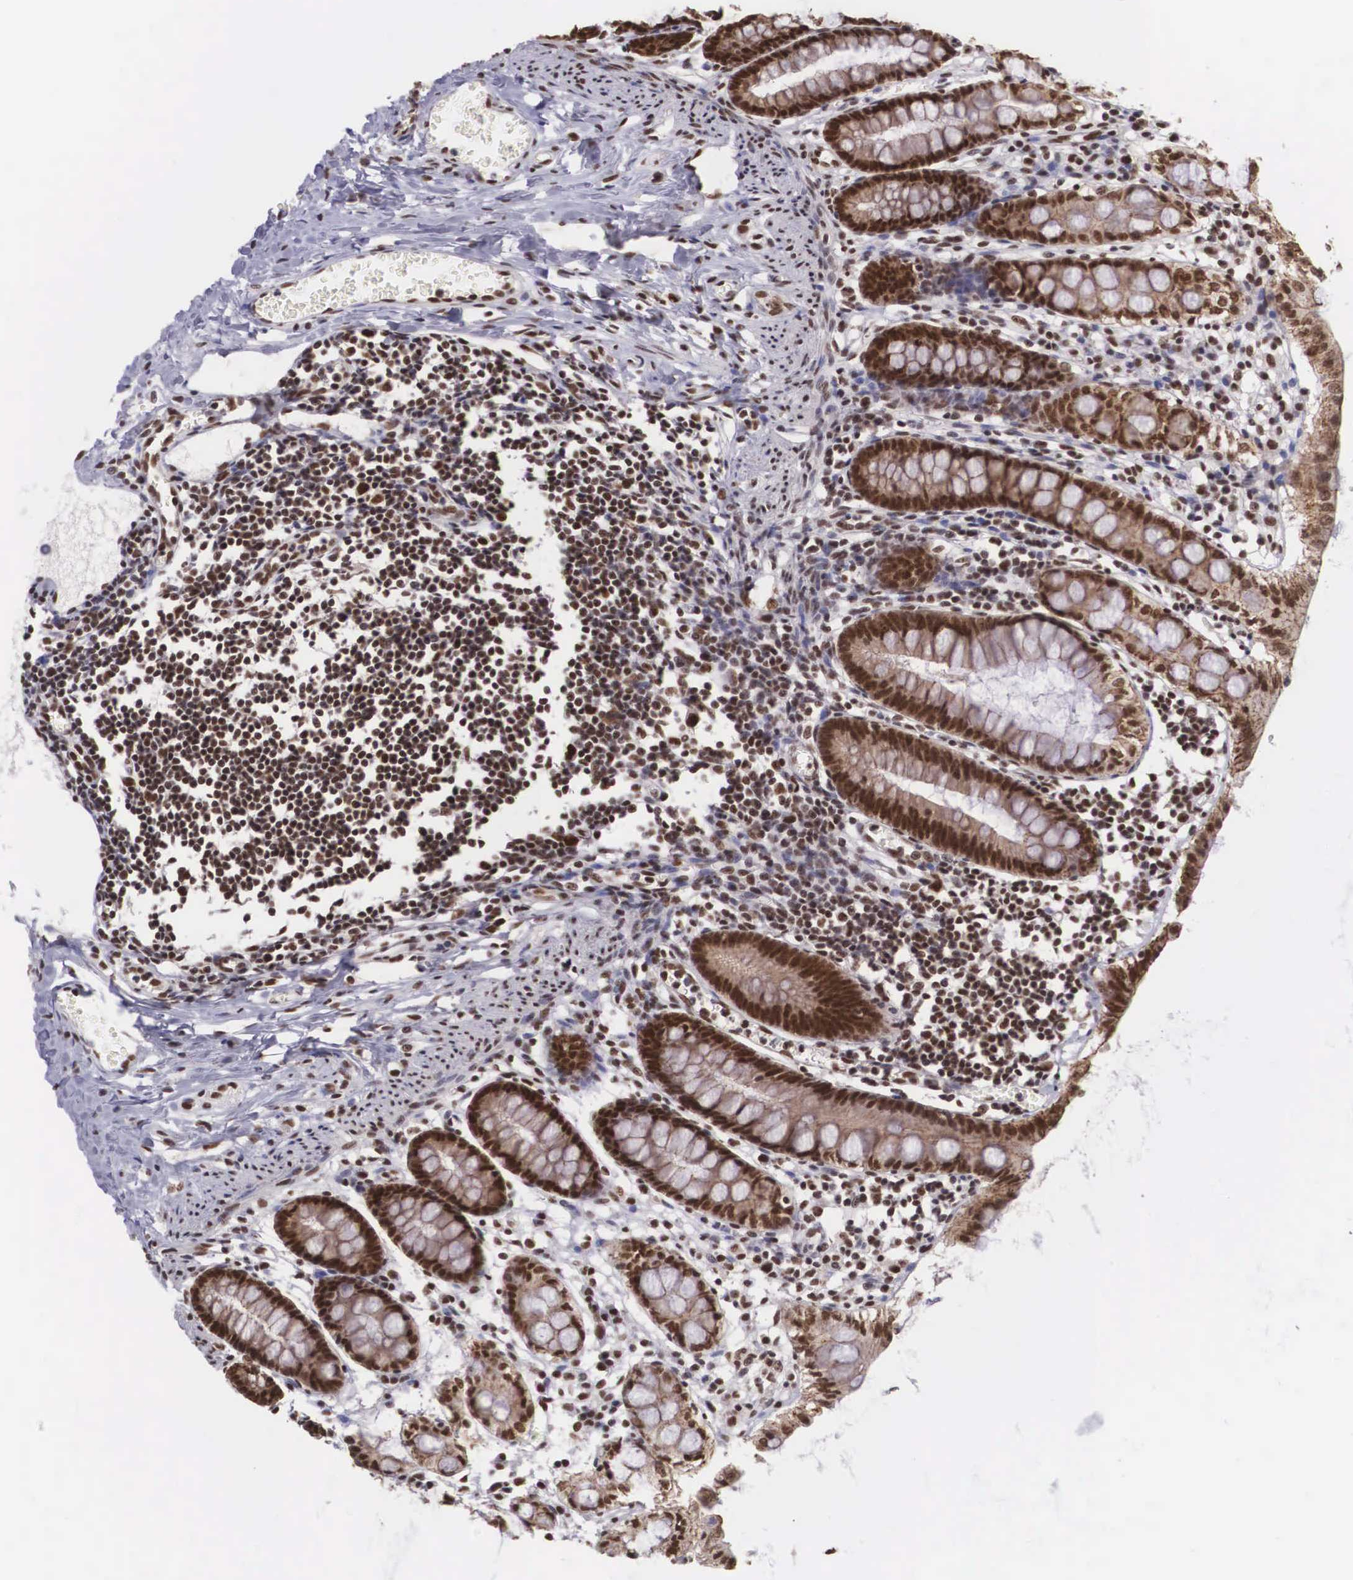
{"staining": {"intensity": "strong", "quantity": ">75%", "location": "nuclear"}, "tissue": "colon", "cell_type": "Endothelial cells", "image_type": "normal", "snomed": [{"axis": "morphology", "description": "Normal tissue, NOS"}, {"axis": "topography", "description": "Colon"}], "caption": "The image demonstrates staining of benign colon, revealing strong nuclear protein positivity (brown color) within endothelial cells. Immunohistochemistry (ihc) stains the protein in brown and the nuclei are stained blue.", "gene": "POLR2F", "patient": {"sex": "male", "age": 1}}